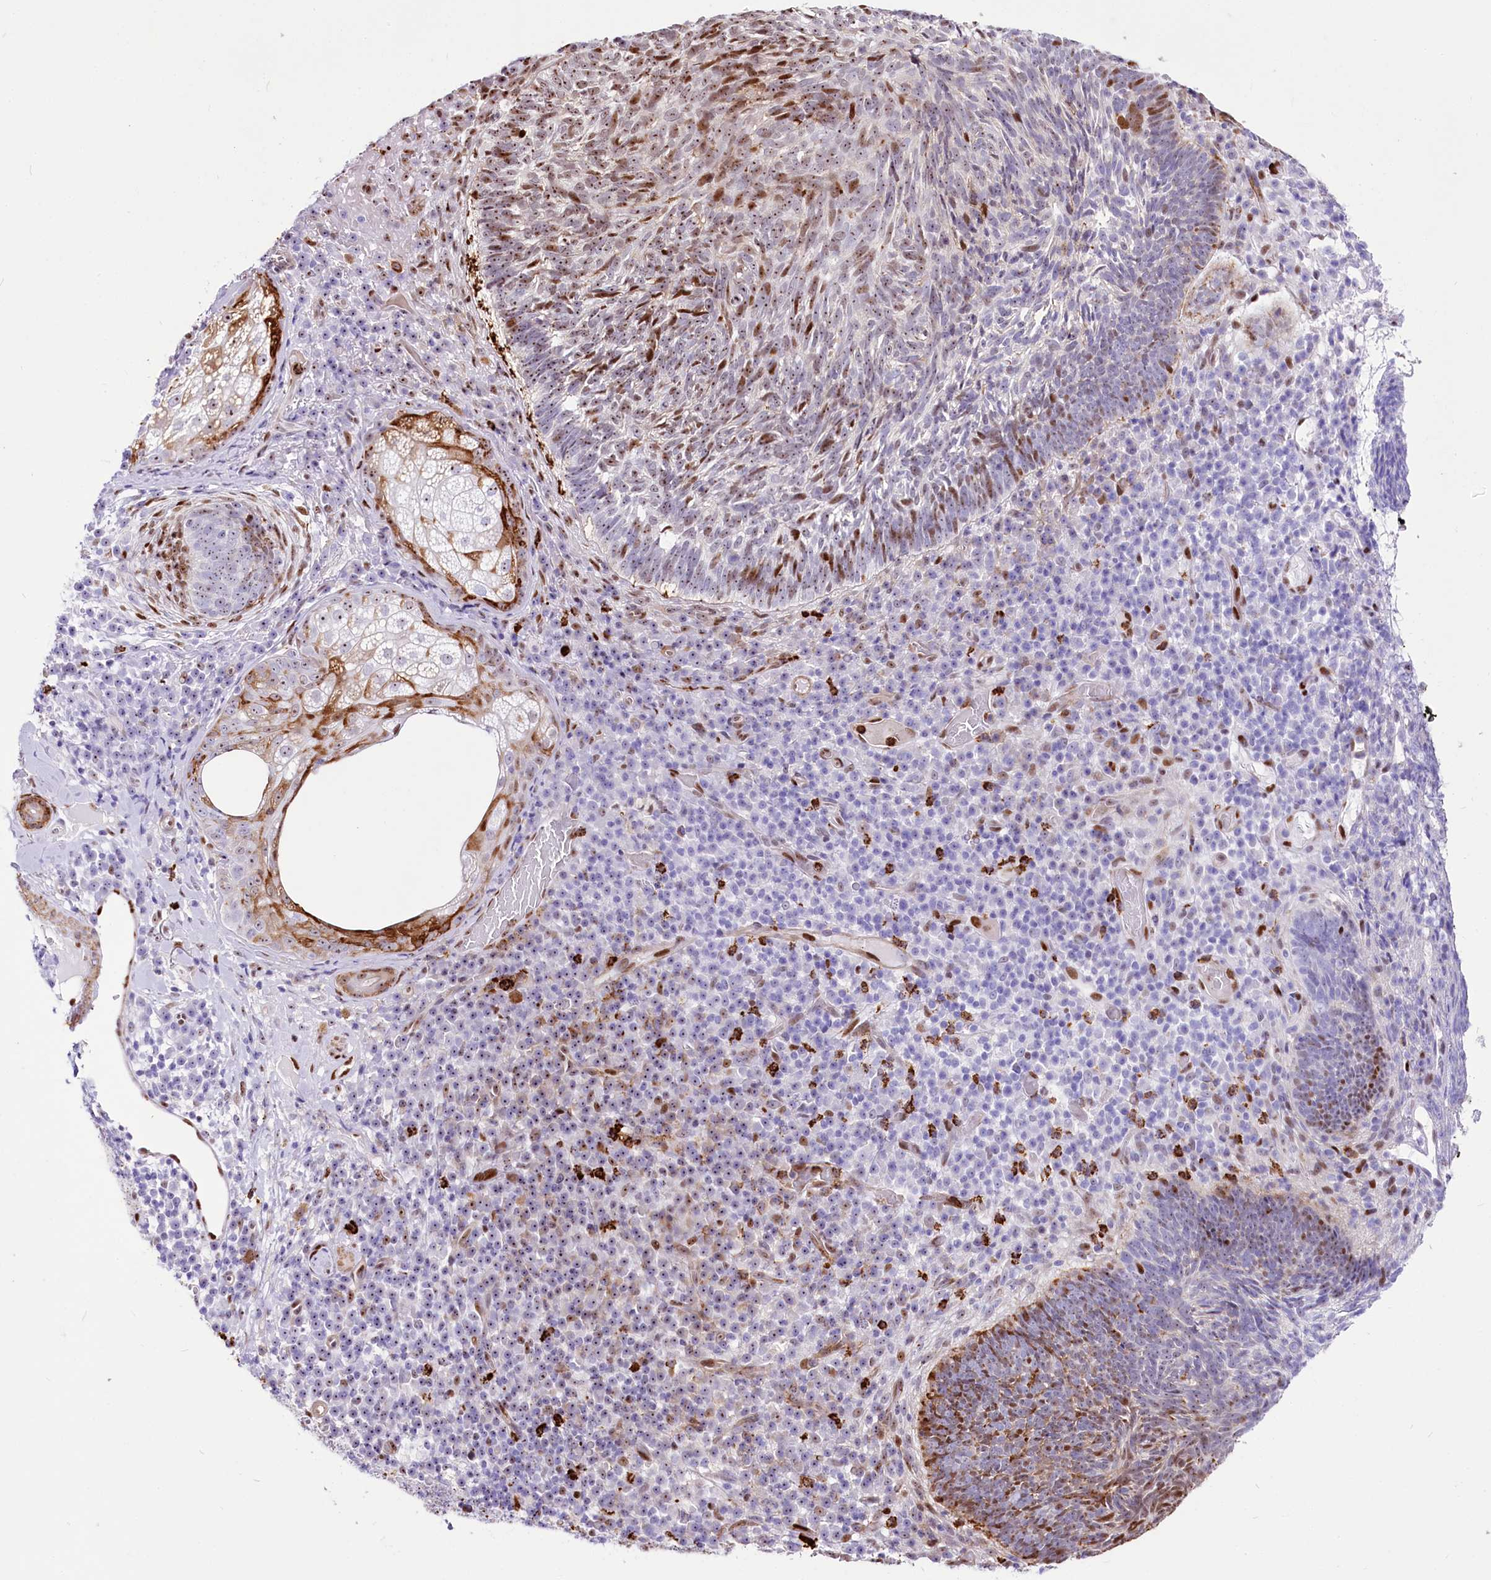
{"staining": {"intensity": "negative", "quantity": "none", "location": "none"}, "tissue": "skin cancer", "cell_type": "Tumor cells", "image_type": "cancer", "snomed": [{"axis": "morphology", "description": "Basal cell carcinoma"}, {"axis": "topography", "description": "Skin"}], "caption": "High magnification brightfield microscopy of basal cell carcinoma (skin) stained with DAB (3,3'-diaminobenzidine) (brown) and counterstained with hematoxylin (blue): tumor cells show no significant expression. (DAB (3,3'-diaminobenzidine) immunohistochemistry, high magnification).", "gene": "PTMS", "patient": {"sex": "male", "age": 88}}